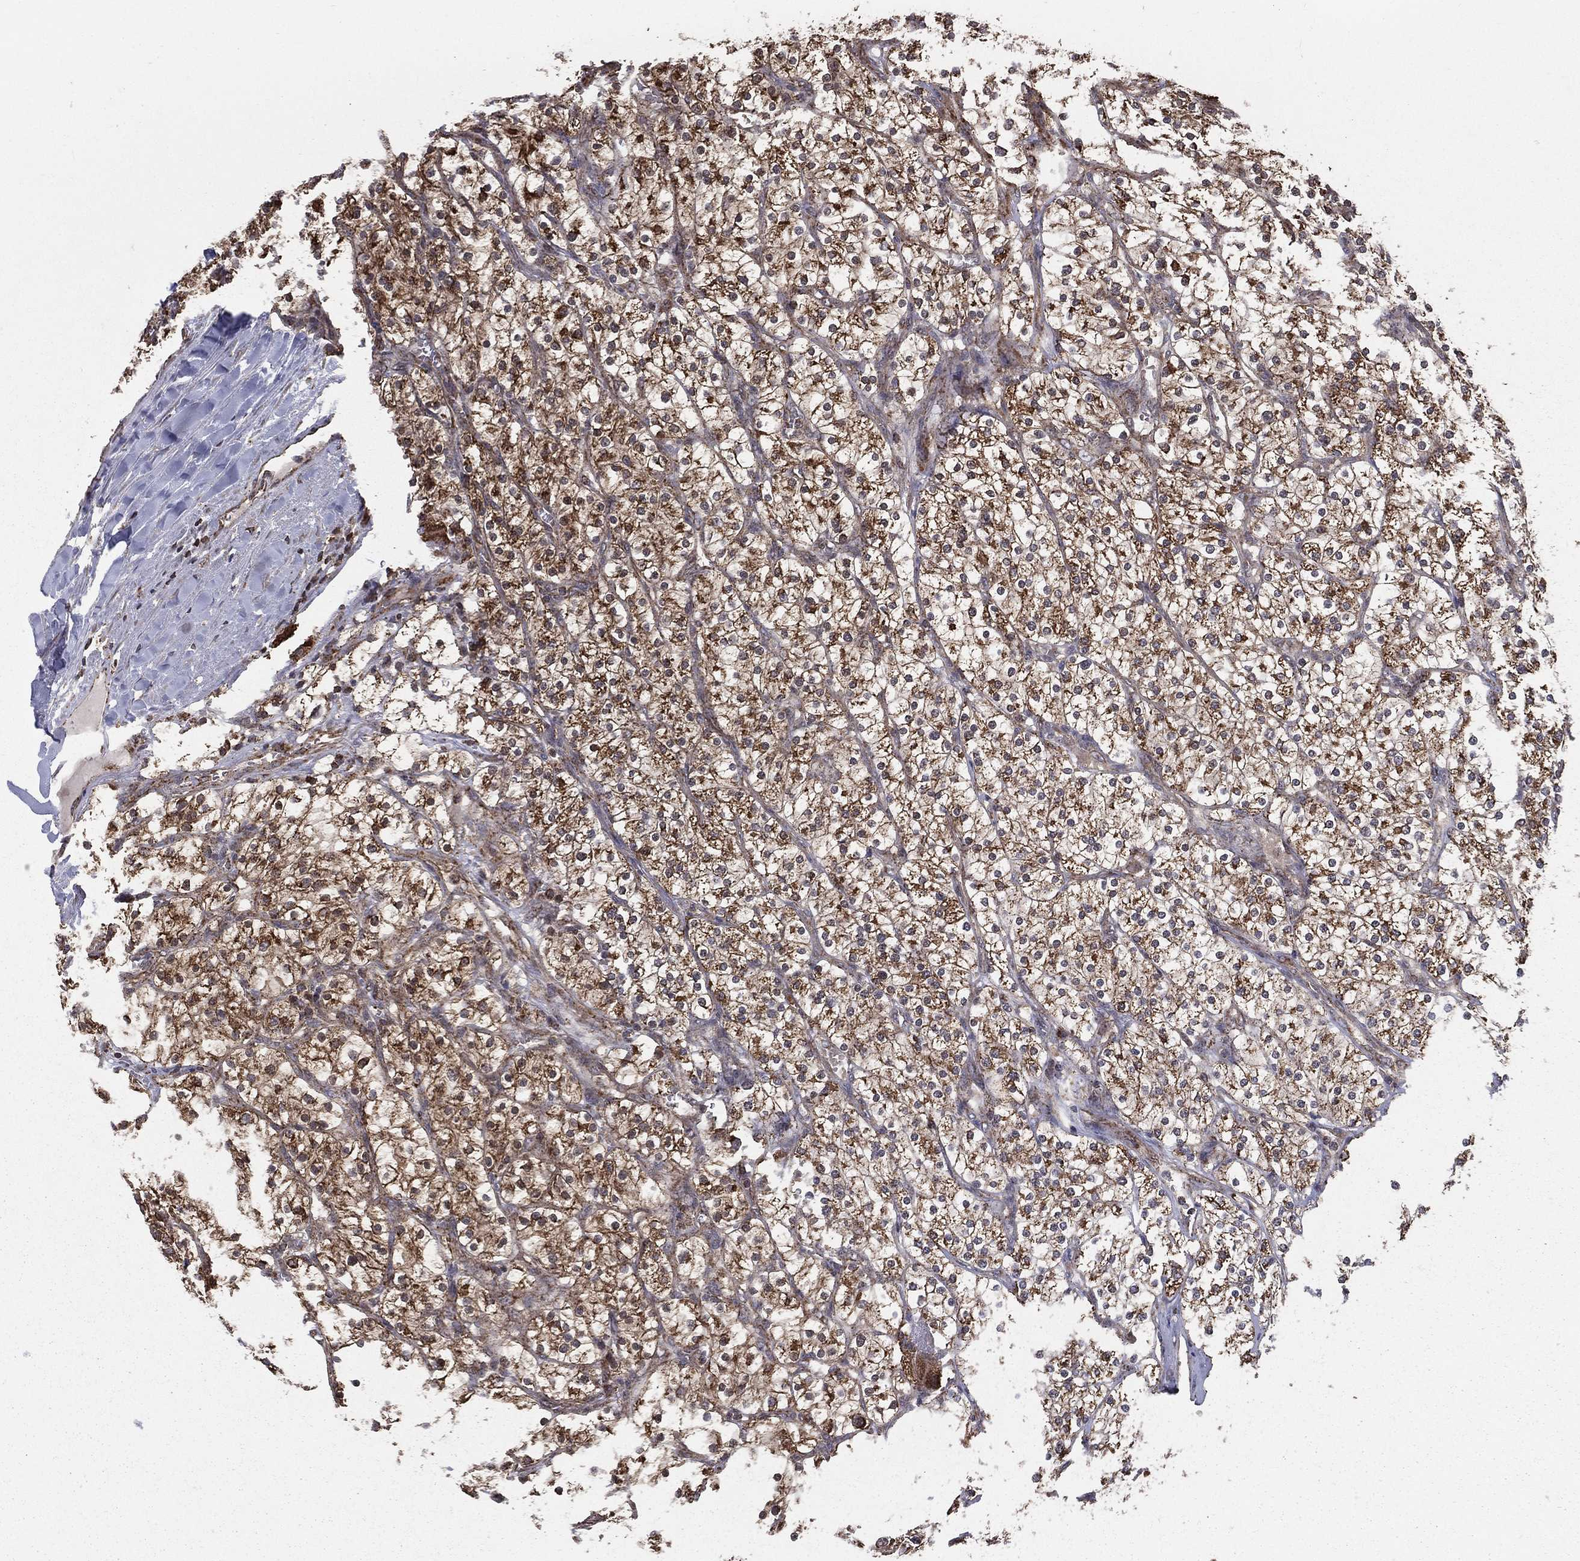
{"staining": {"intensity": "strong", "quantity": ">75%", "location": "cytoplasmic/membranous"}, "tissue": "renal cancer", "cell_type": "Tumor cells", "image_type": "cancer", "snomed": [{"axis": "morphology", "description": "Adenocarcinoma, NOS"}, {"axis": "topography", "description": "Kidney"}], "caption": "Immunohistochemical staining of renal cancer (adenocarcinoma) displays high levels of strong cytoplasmic/membranous staining in about >75% of tumor cells. (DAB = brown stain, brightfield microscopy at high magnification).", "gene": "RIGI", "patient": {"sex": "male", "age": 80}}